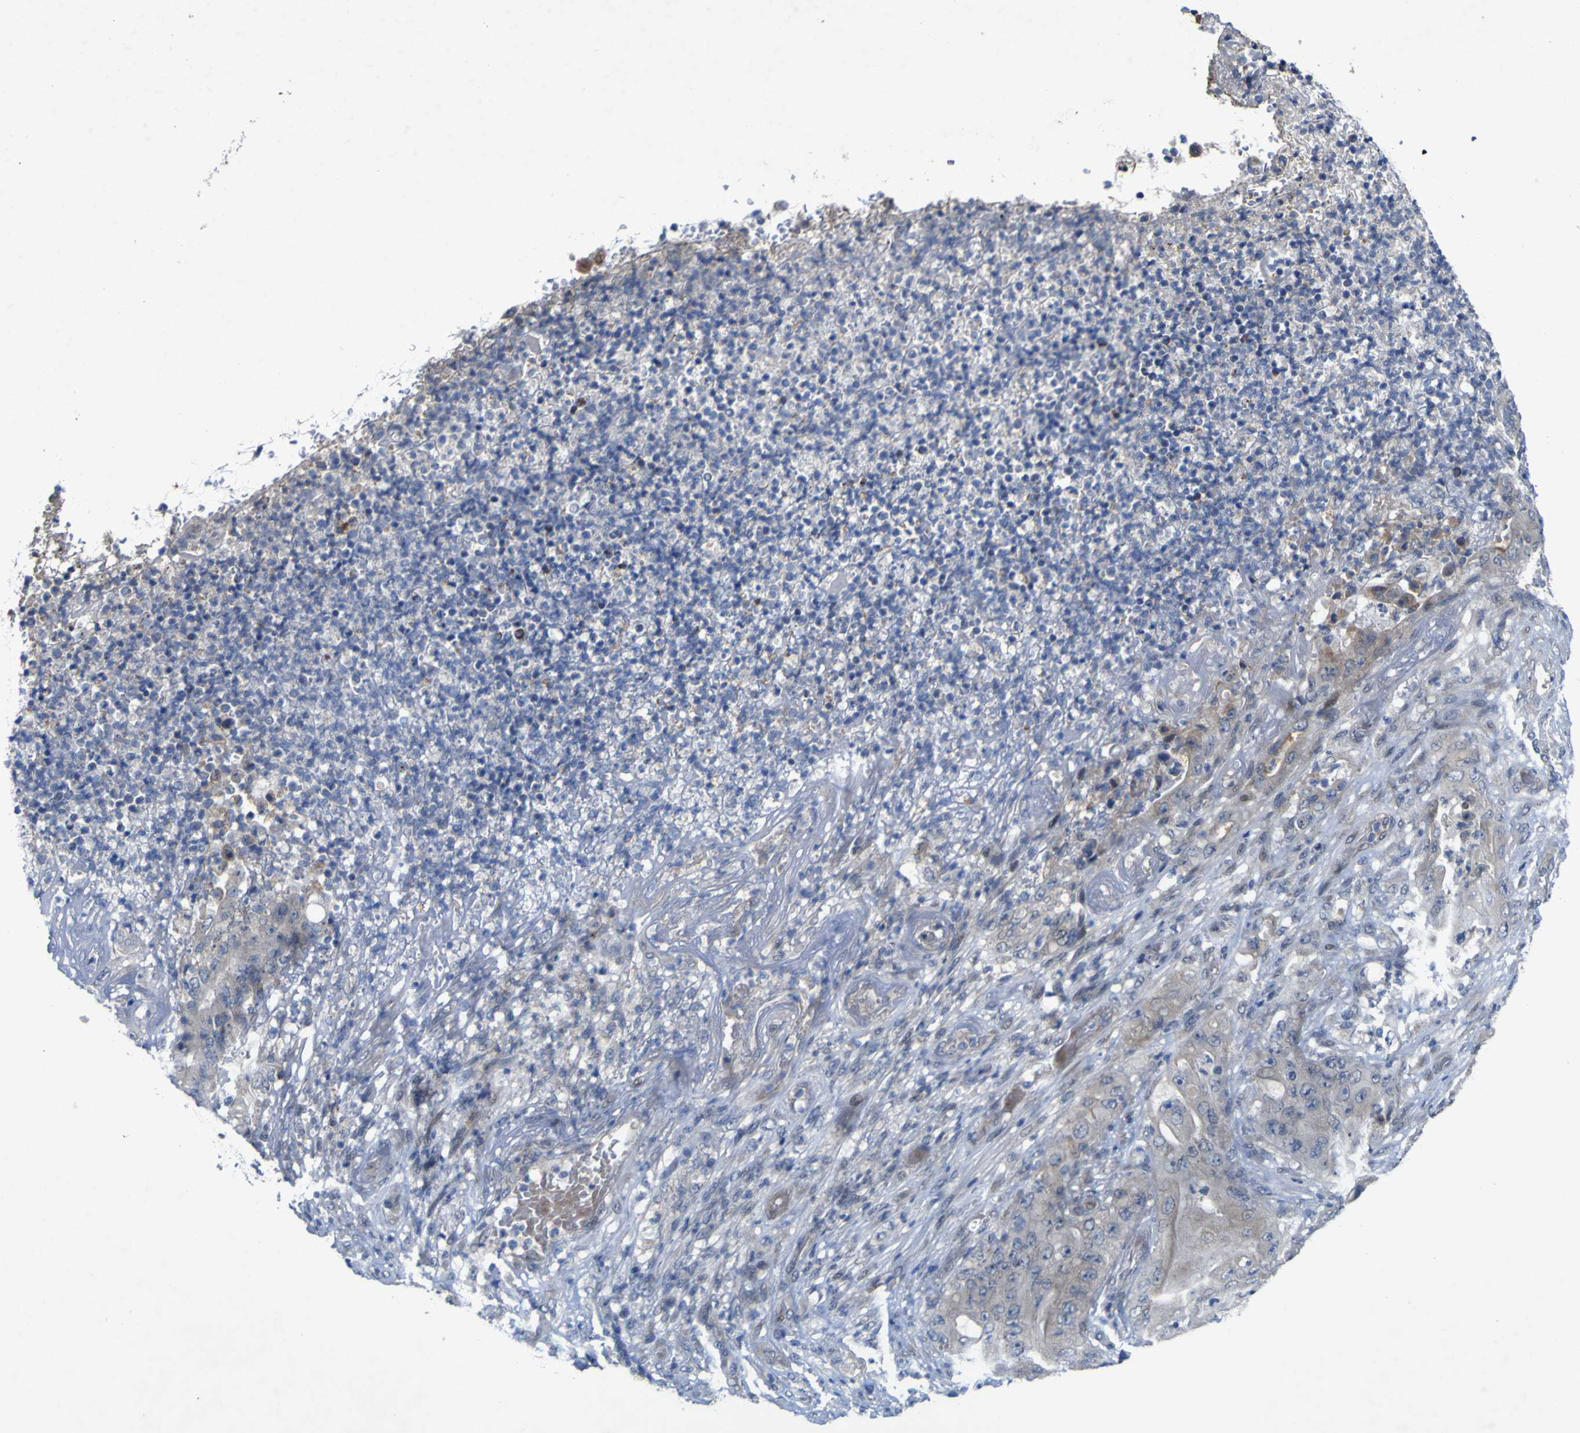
{"staining": {"intensity": "negative", "quantity": "none", "location": "none"}, "tissue": "stomach cancer", "cell_type": "Tumor cells", "image_type": "cancer", "snomed": [{"axis": "morphology", "description": "Adenocarcinoma, NOS"}, {"axis": "topography", "description": "Stomach"}], "caption": "Tumor cells show no significant protein positivity in adenocarcinoma (stomach).", "gene": "NAV1", "patient": {"sex": "female", "age": 73}}